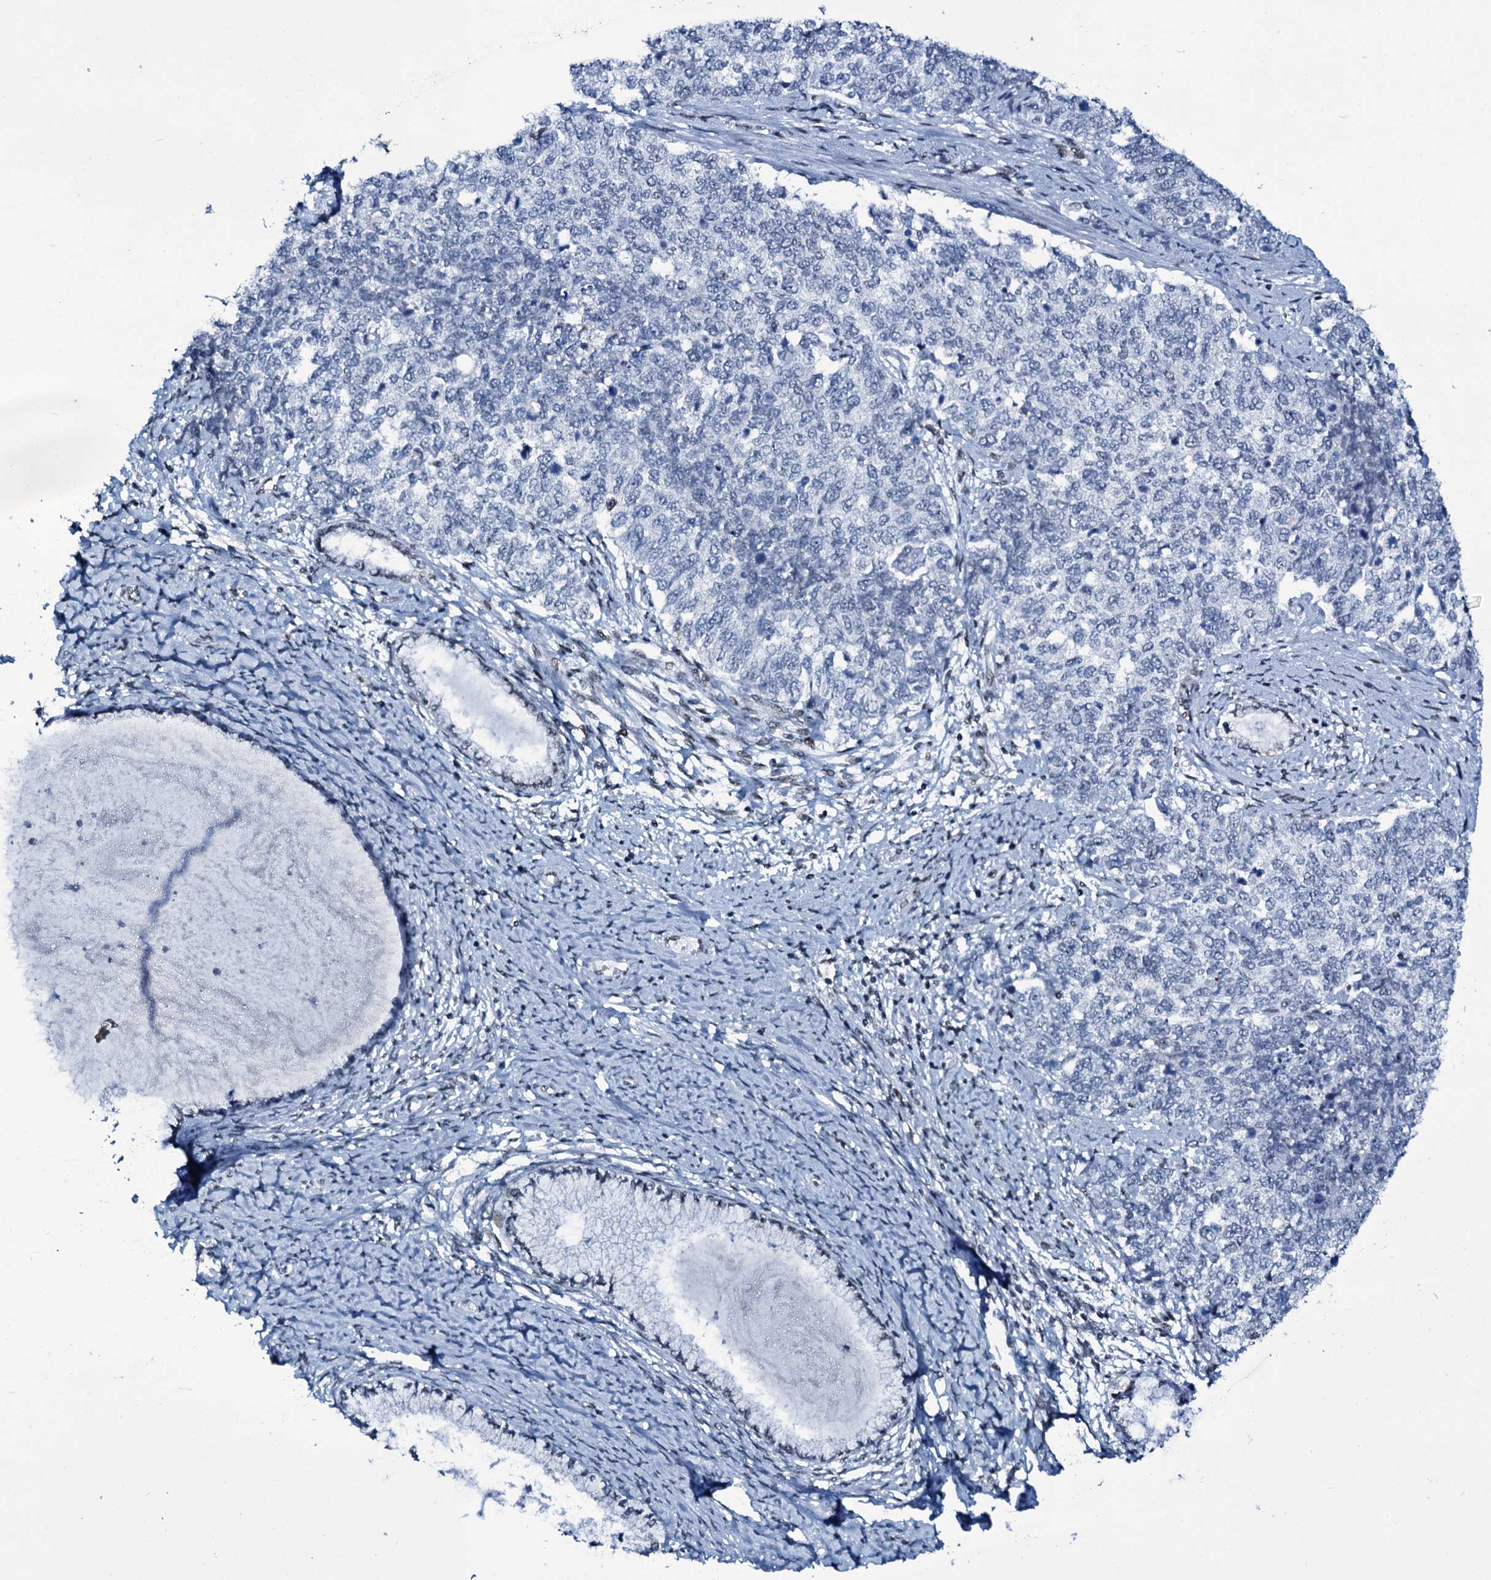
{"staining": {"intensity": "negative", "quantity": "none", "location": "none"}, "tissue": "cervical cancer", "cell_type": "Tumor cells", "image_type": "cancer", "snomed": [{"axis": "morphology", "description": "Squamous cell carcinoma, NOS"}, {"axis": "topography", "description": "Cervix"}], "caption": "Immunohistochemical staining of squamous cell carcinoma (cervical) exhibits no significant expression in tumor cells. (Brightfield microscopy of DAB (3,3'-diaminobenzidine) IHC at high magnification).", "gene": "ZMIZ2", "patient": {"sex": "female", "age": 63}}